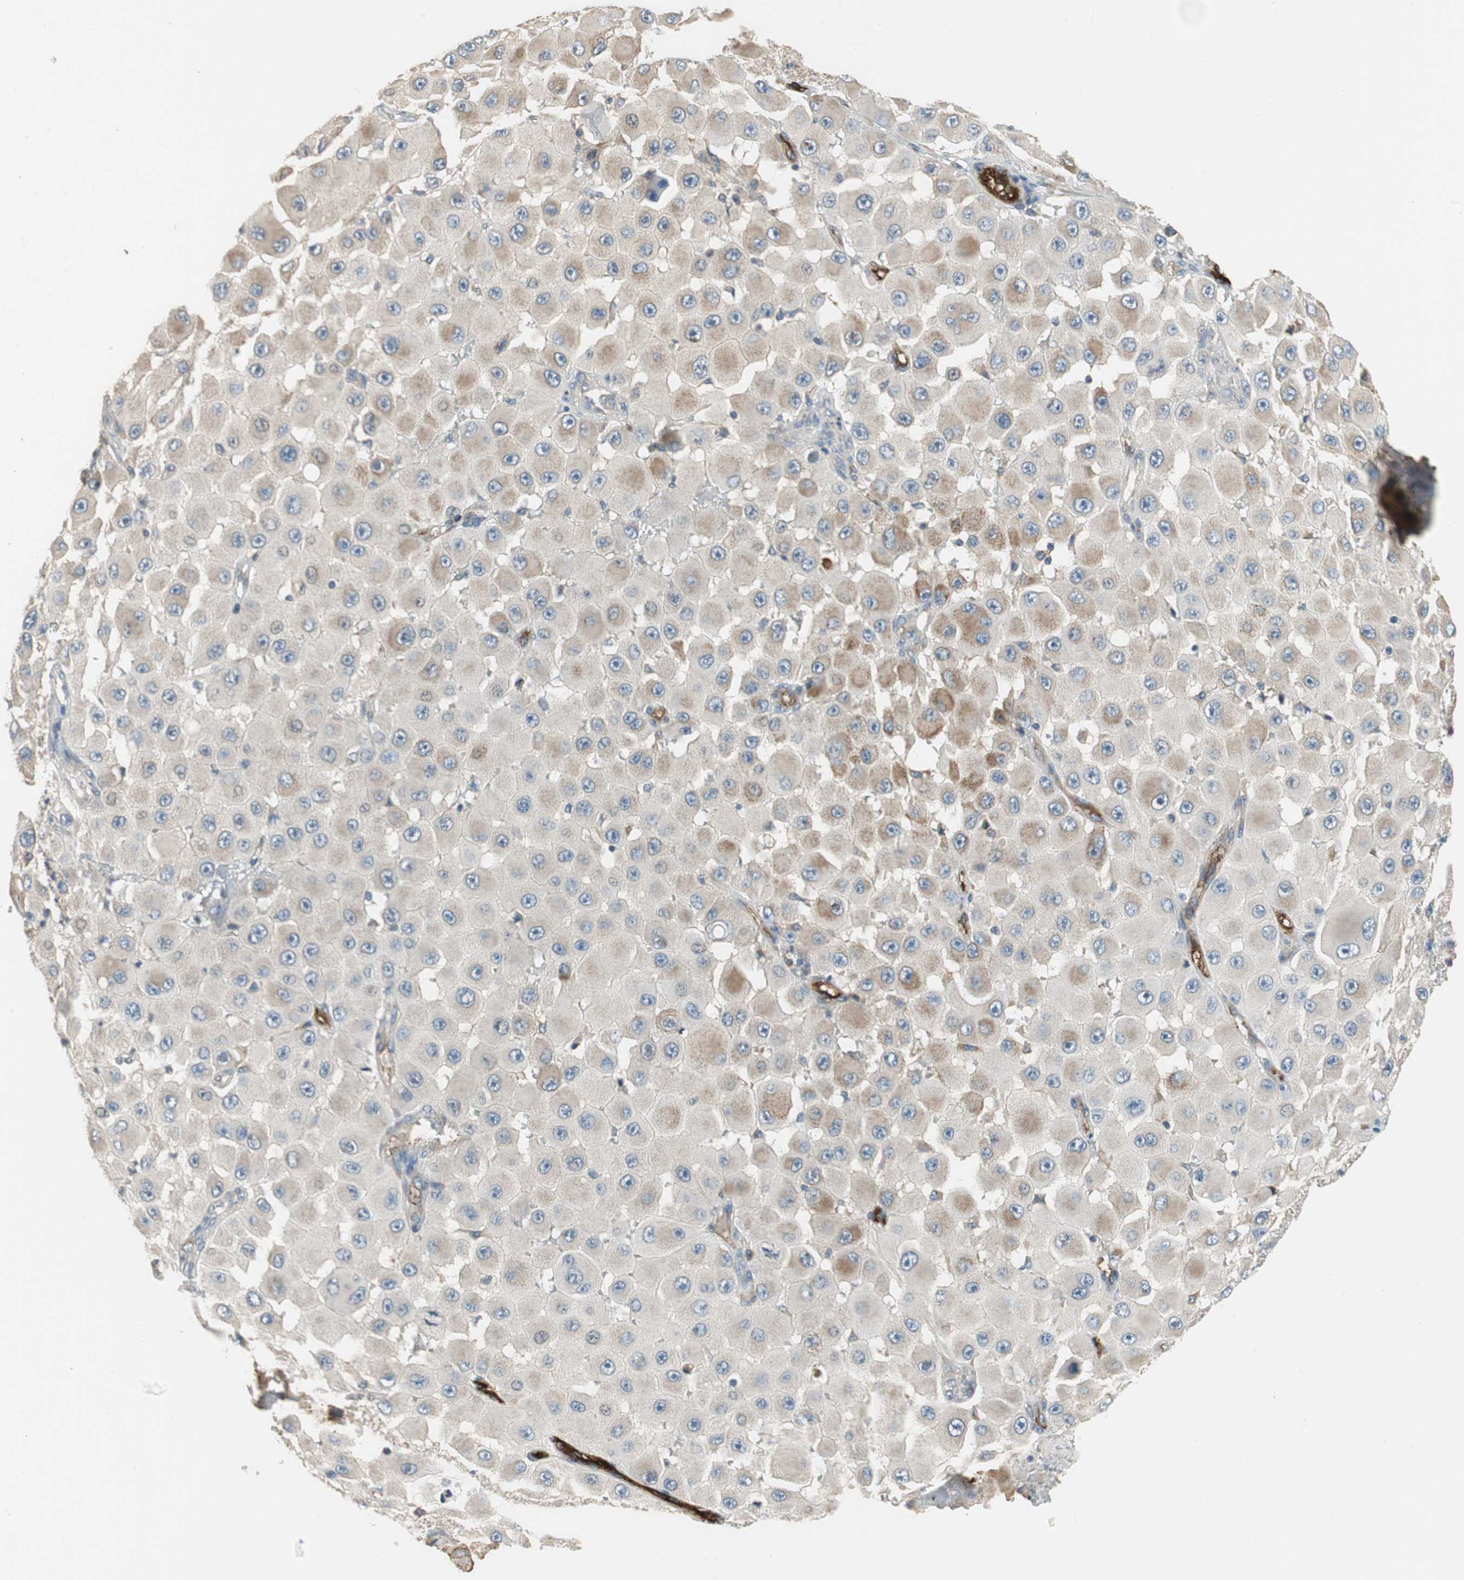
{"staining": {"intensity": "weak", "quantity": "<25%", "location": "cytoplasmic/membranous"}, "tissue": "melanoma", "cell_type": "Tumor cells", "image_type": "cancer", "snomed": [{"axis": "morphology", "description": "Malignant melanoma, NOS"}, {"axis": "topography", "description": "Skin"}], "caption": "Immunohistochemistry (IHC) histopathology image of neoplastic tissue: malignant melanoma stained with DAB displays no significant protein expression in tumor cells. Nuclei are stained in blue.", "gene": "ALPL", "patient": {"sex": "female", "age": 81}}